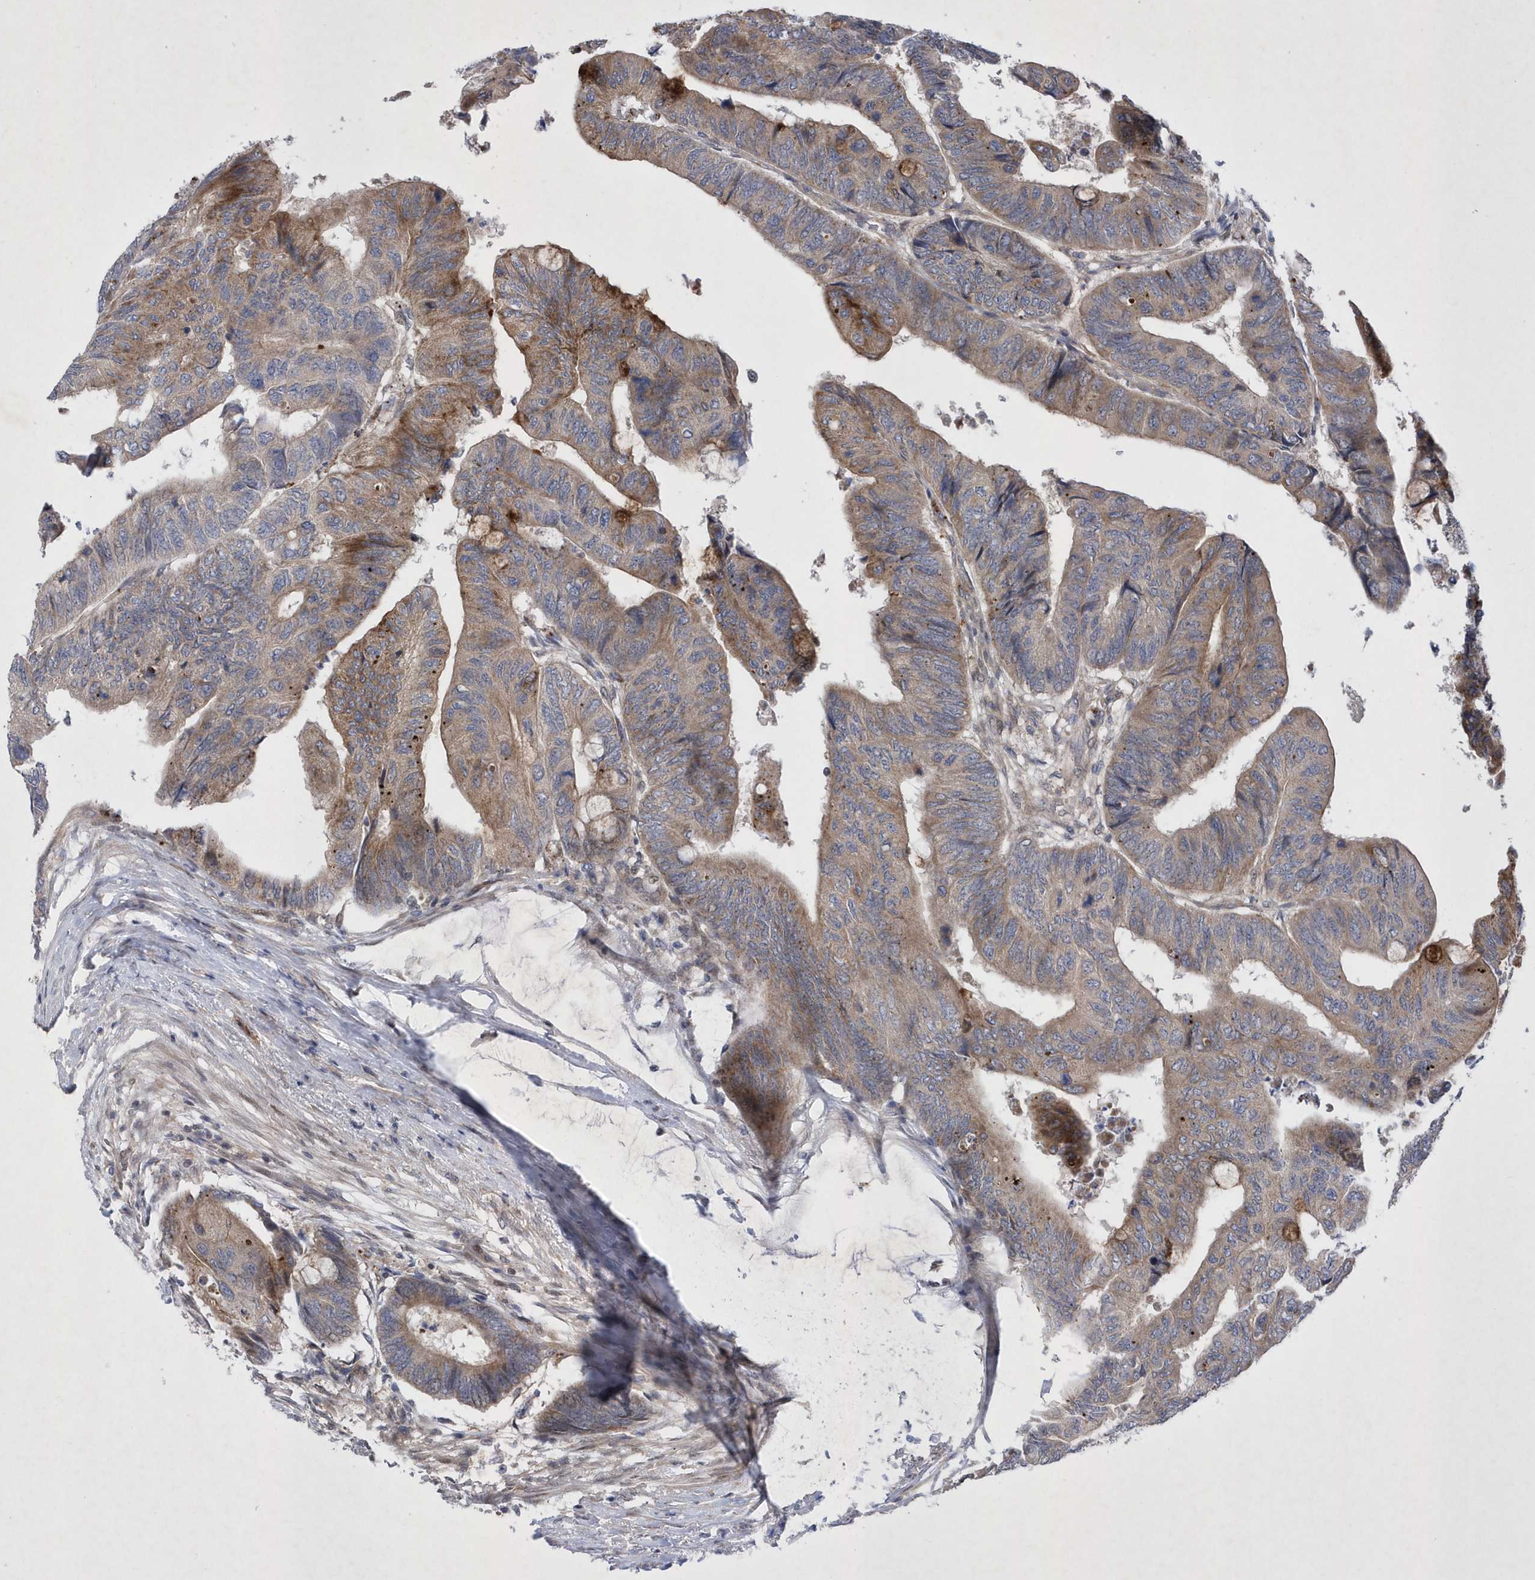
{"staining": {"intensity": "moderate", "quantity": ">75%", "location": "cytoplasmic/membranous"}, "tissue": "colorectal cancer", "cell_type": "Tumor cells", "image_type": "cancer", "snomed": [{"axis": "morphology", "description": "Normal tissue, NOS"}, {"axis": "morphology", "description": "Adenocarcinoma, NOS"}, {"axis": "topography", "description": "Rectum"}, {"axis": "topography", "description": "Peripheral nerve tissue"}], "caption": "Brown immunohistochemical staining in colorectal cancer demonstrates moderate cytoplasmic/membranous staining in approximately >75% of tumor cells. The staining is performed using DAB (3,3'-diaminobenzidine) brown chromogen to label protein expression. The nuclei are counter-stained blue using hematoxylin.", "gene": "LONRF2", "patient": {"sex": "male", "age": 92}}